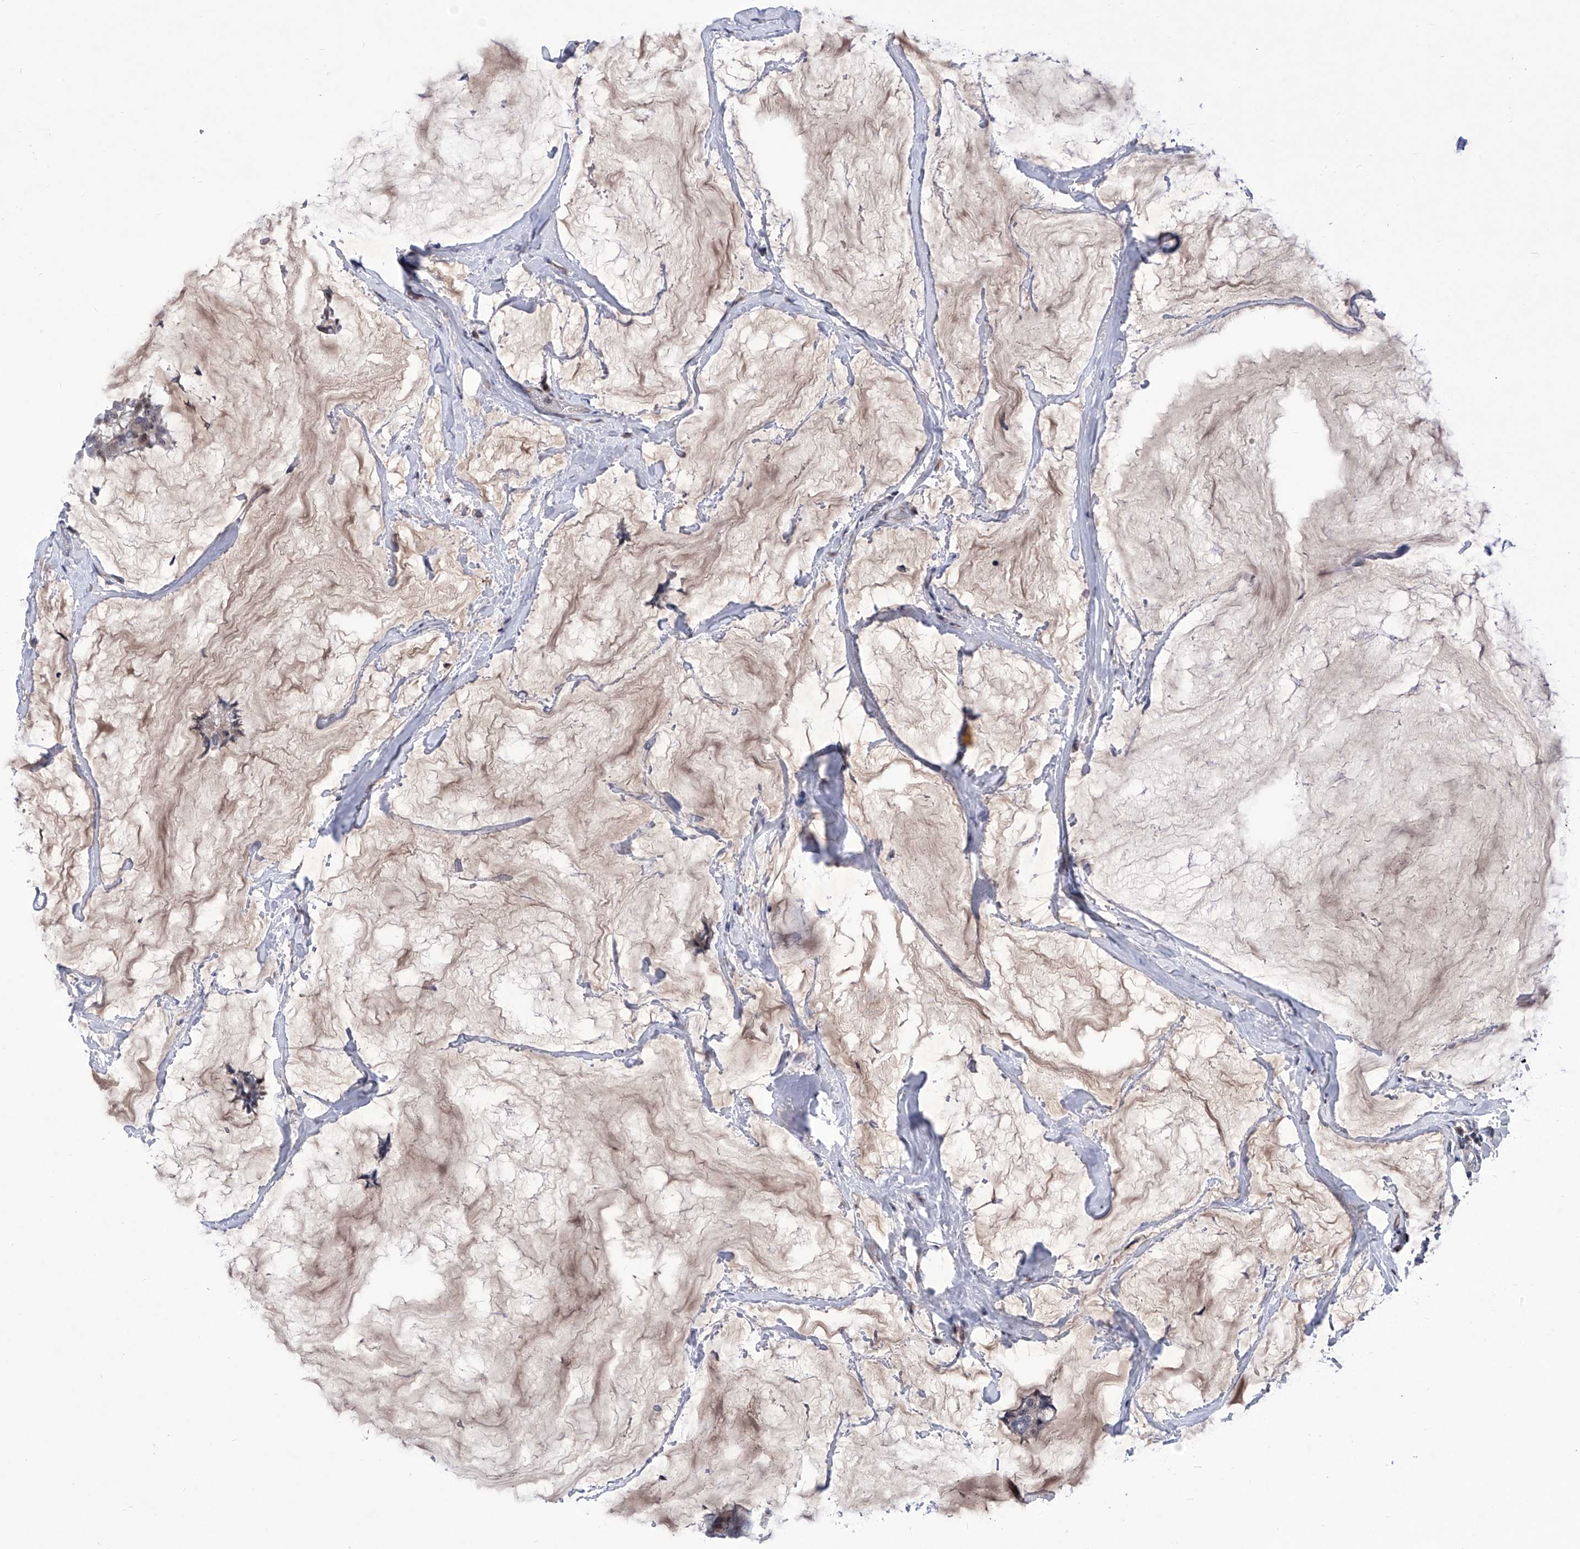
{"staining": {"intensity": "weak", "quantity": "<25%", "location": "nuclear"}, "tissue": "breast cancer", "cell_type": "Tumor cells", "image_type": "cancer", "snomed": [{"axis": "morphology", "description": "Duct carcinoma"}, {"axis": "topography", "description": "Breast"}], "caption": "Tumor cells are negative for protein expression in human breast invasive ductal carcinoma.", "gene": "NUFIP1", "patient": {"sex": "female", "age": 93}}